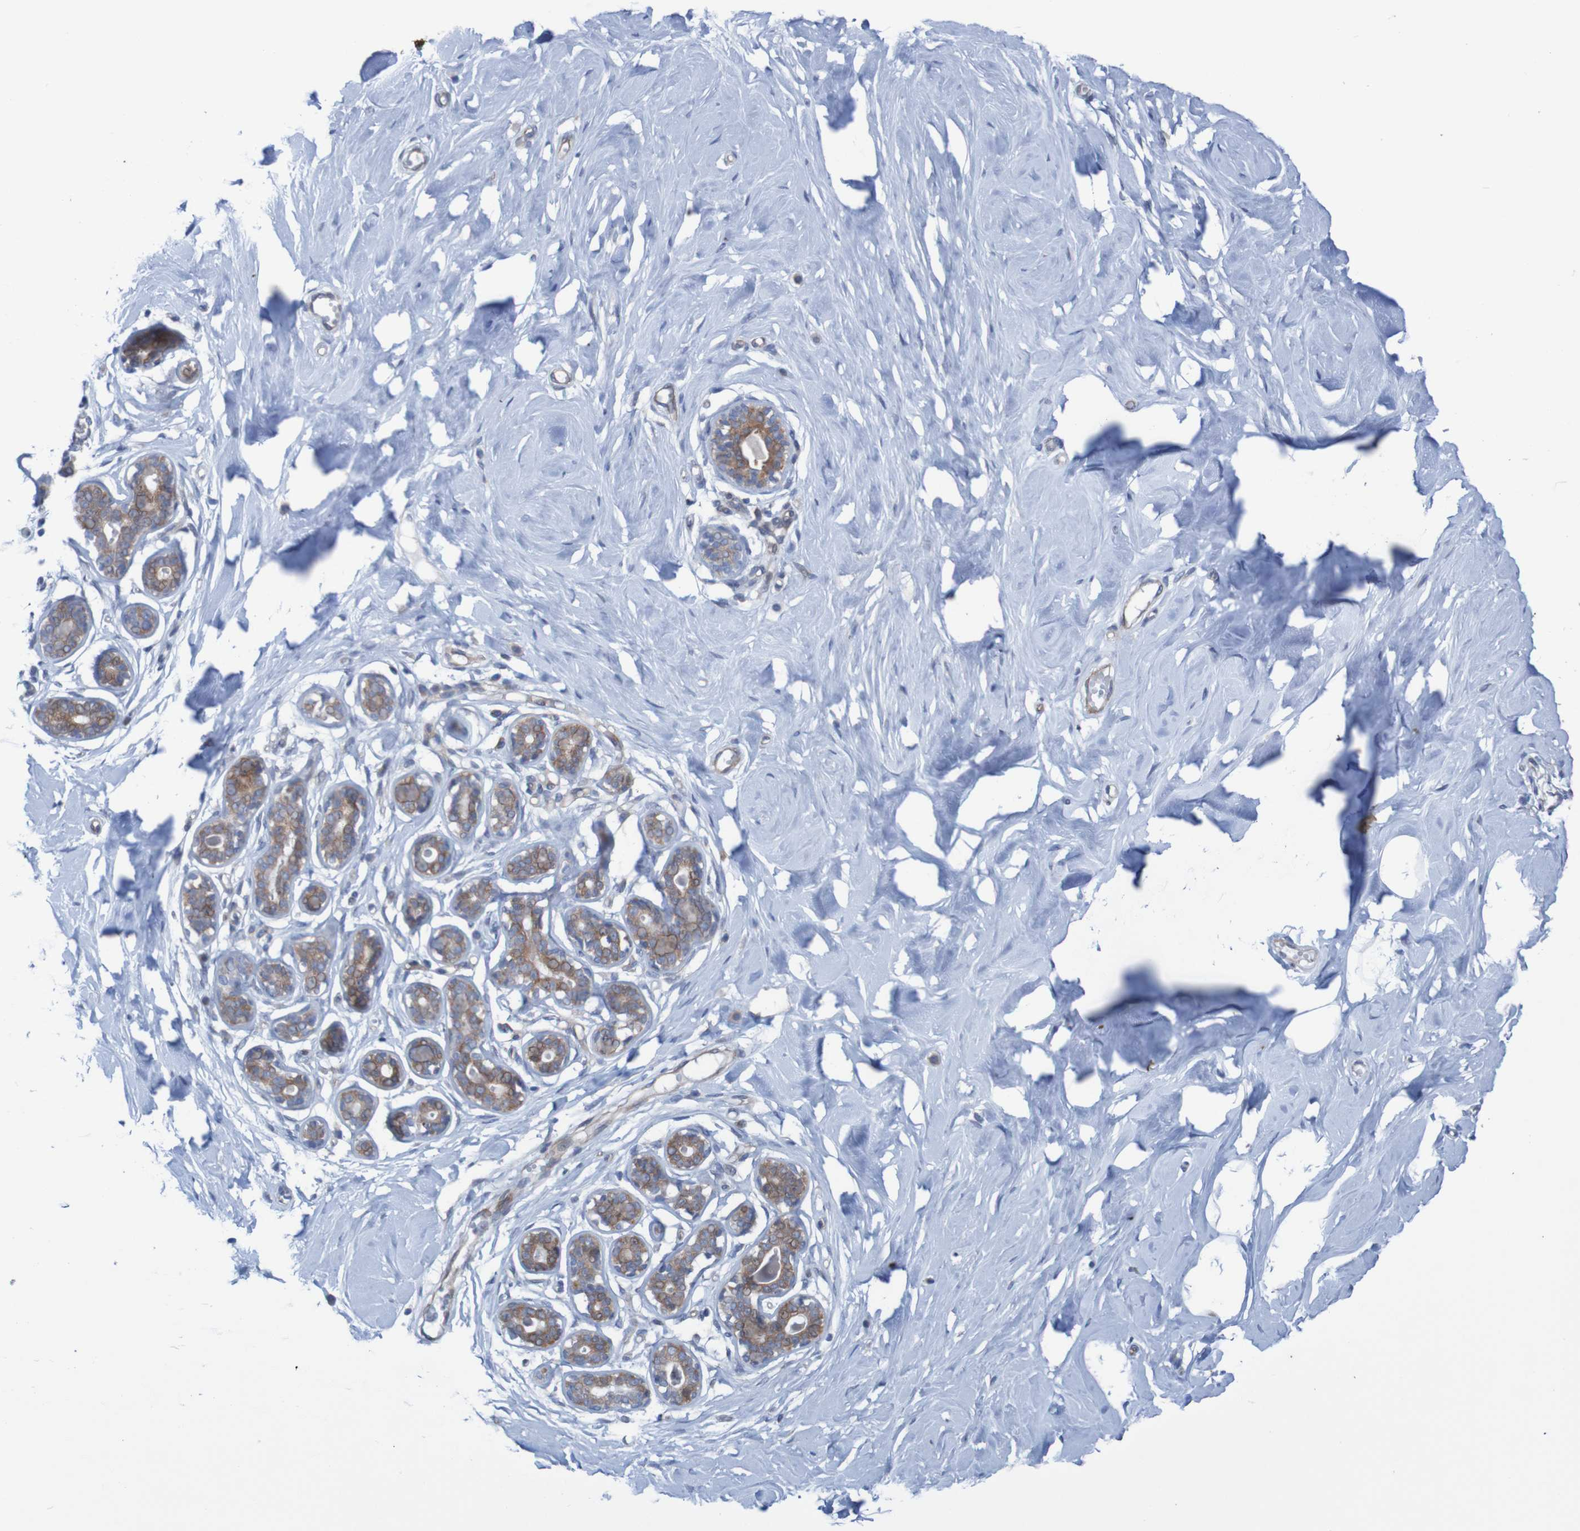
{"staining": {"intensity": "negative", "quantity": "none", "location": "none"}, "tissue": "breast", "cell_type": "Adipocytes", "image_type": "normal", "snomed": [{"axis": "morphology", "description": "Normal tissue, NOS"}, {"axis": "topography", "description": "Breast"}], "caption": "There is no significant expression in adipocytes of breast. (Brightfield microscopy of DAB immunohistochemistry at high magnification).", "gene": "ANGPT4", "patient": {"sex": "female", "age": 23}}